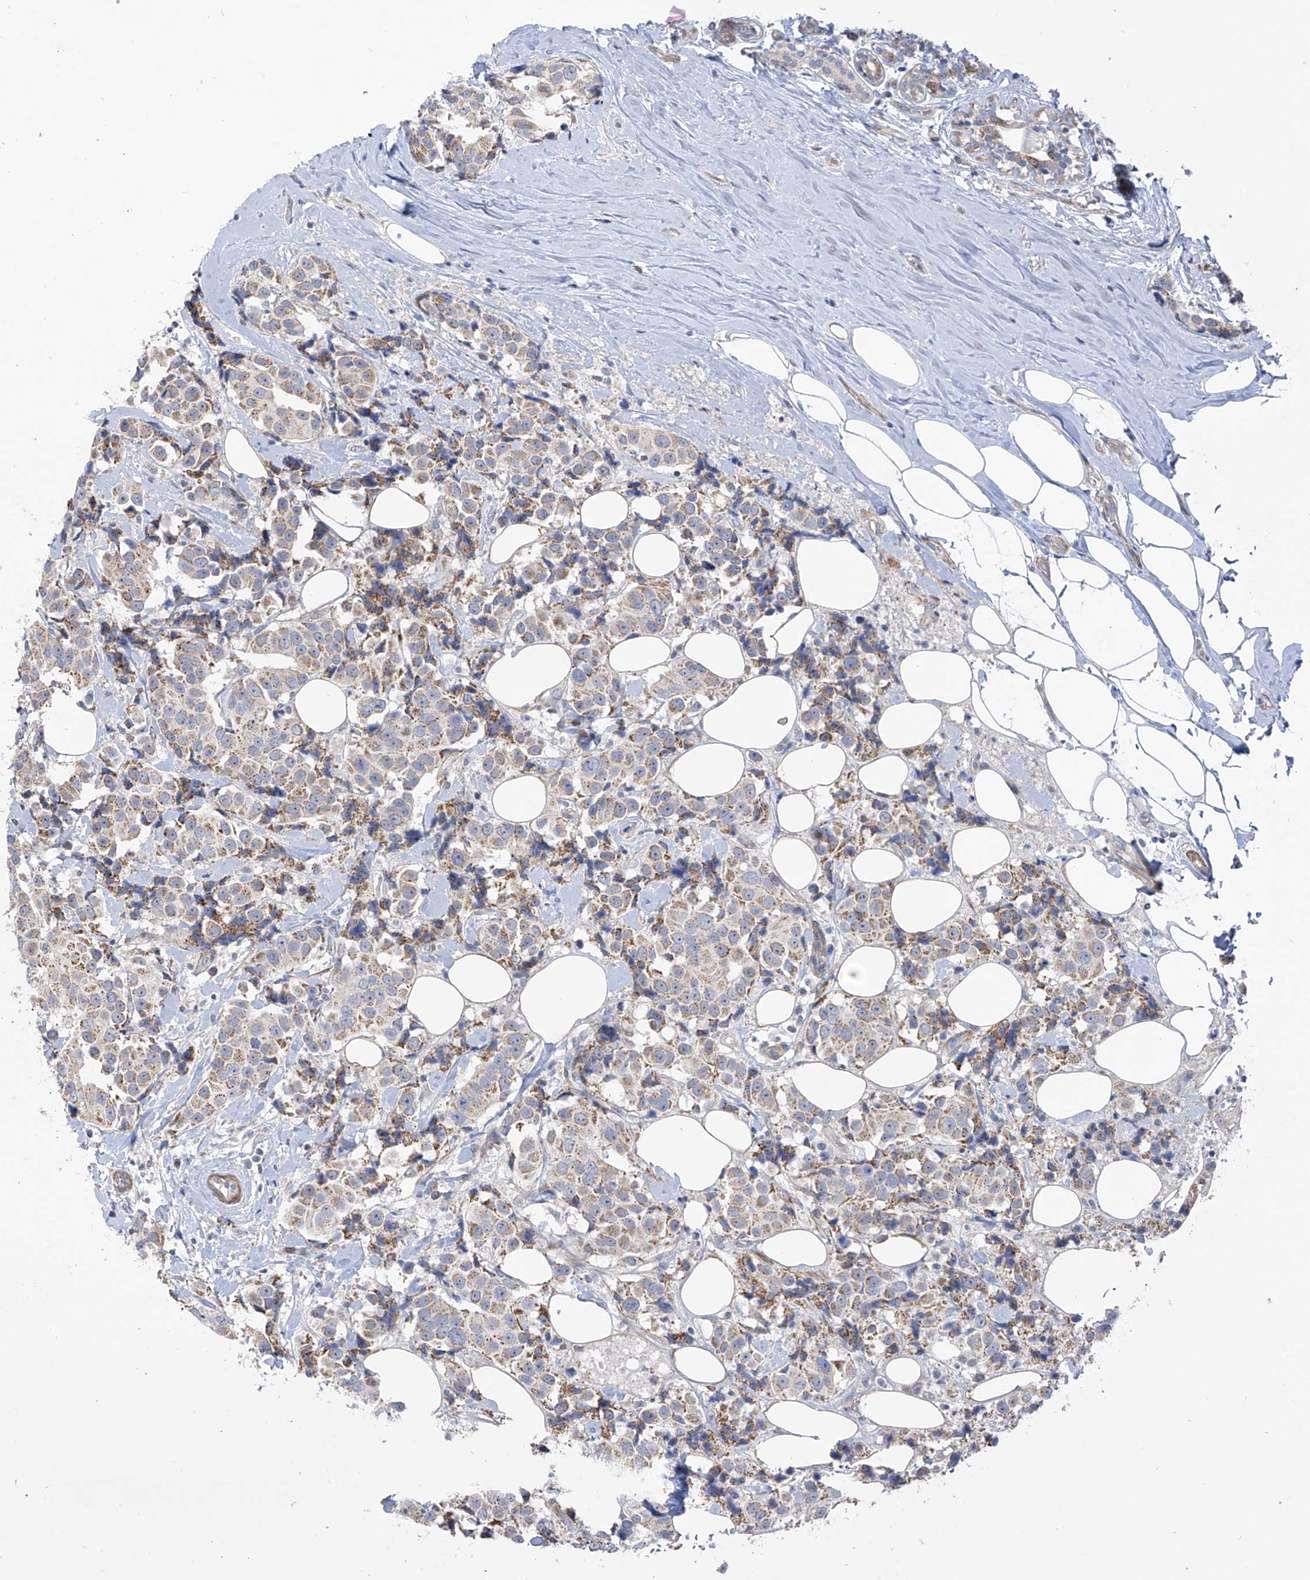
{"staining": {"intensity": "weak", "quantity": "25%-75%", "location": "cytoplasmic/membranous"}, "tissue": "breast cancer", "cell_type": "Tumor cells", "image_type": "cancer", "snomed": [{"axis": "morphology", "description": "Normal tissue, NOS"}, {"axis": "morphology", "description": "Duct carcinoma"}, {"axis": "topography", "description": "Breast"}], "caption": "Breast cancer (invasive ductal carcinoma) stained with IHC shows weak cytoplasmic/membranous positivity in approximately 25%-75% of tumor cells.", "gene": "ZNF641", "patient": {"sex": "female", "age": 39}}